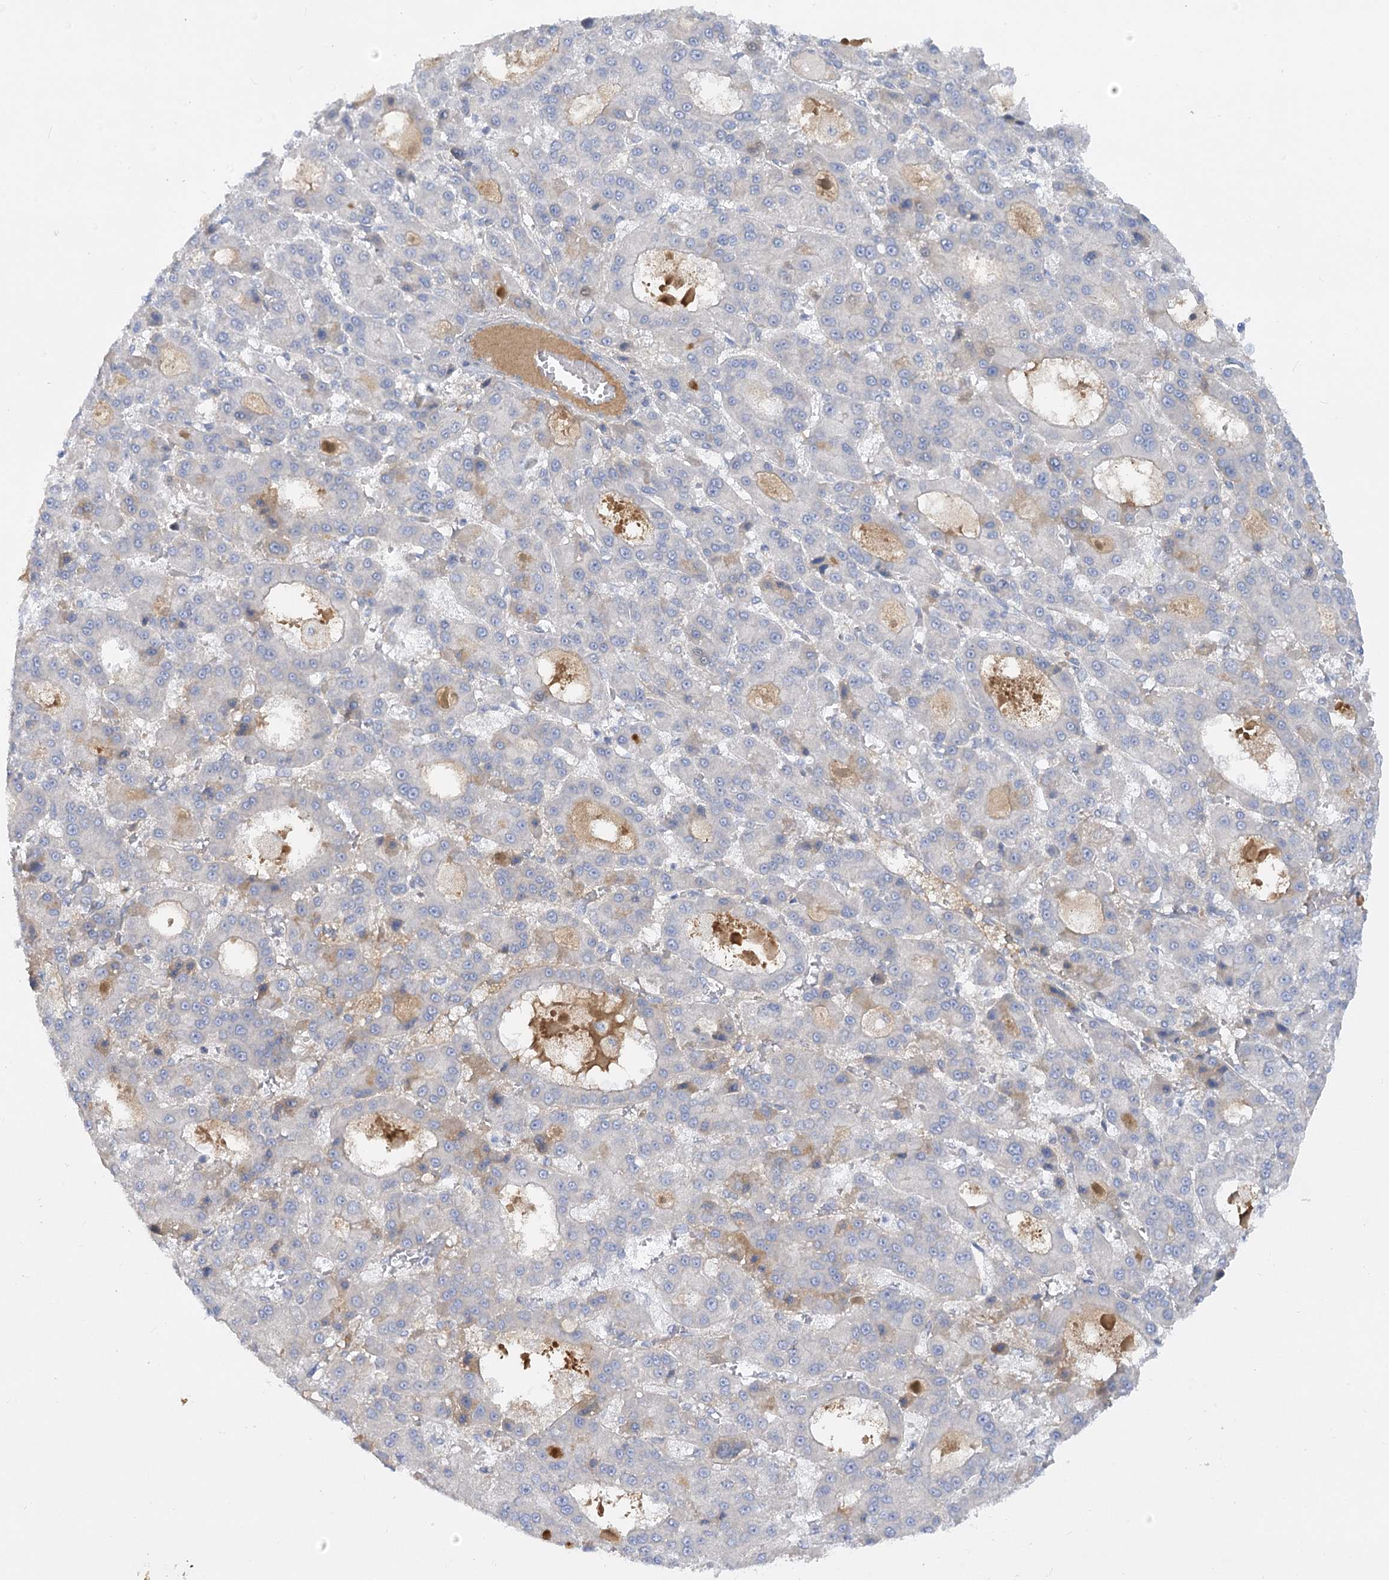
{"staining": {"intensity": "weak", "quantity": "<25%", "location": "cytoplasmic/membranous"}, "tissue": "liver cancer", "cell_type": "Tumor cells", "image_type": "cancer", "snomed": [{"axis": "morphology", "description": "Carcinoma, Hepatocellular, NOS"}, {"axis": "topography", "description": "Liver"}], "caption": "IHC photomicrograph of human liver cancer (hepatocellular carcinoma) stained for a protein (brown), which demonstrates no expression in tumor cells.", "gene": "EFHC2", "patient": {"sex": "male", "age": 70}}